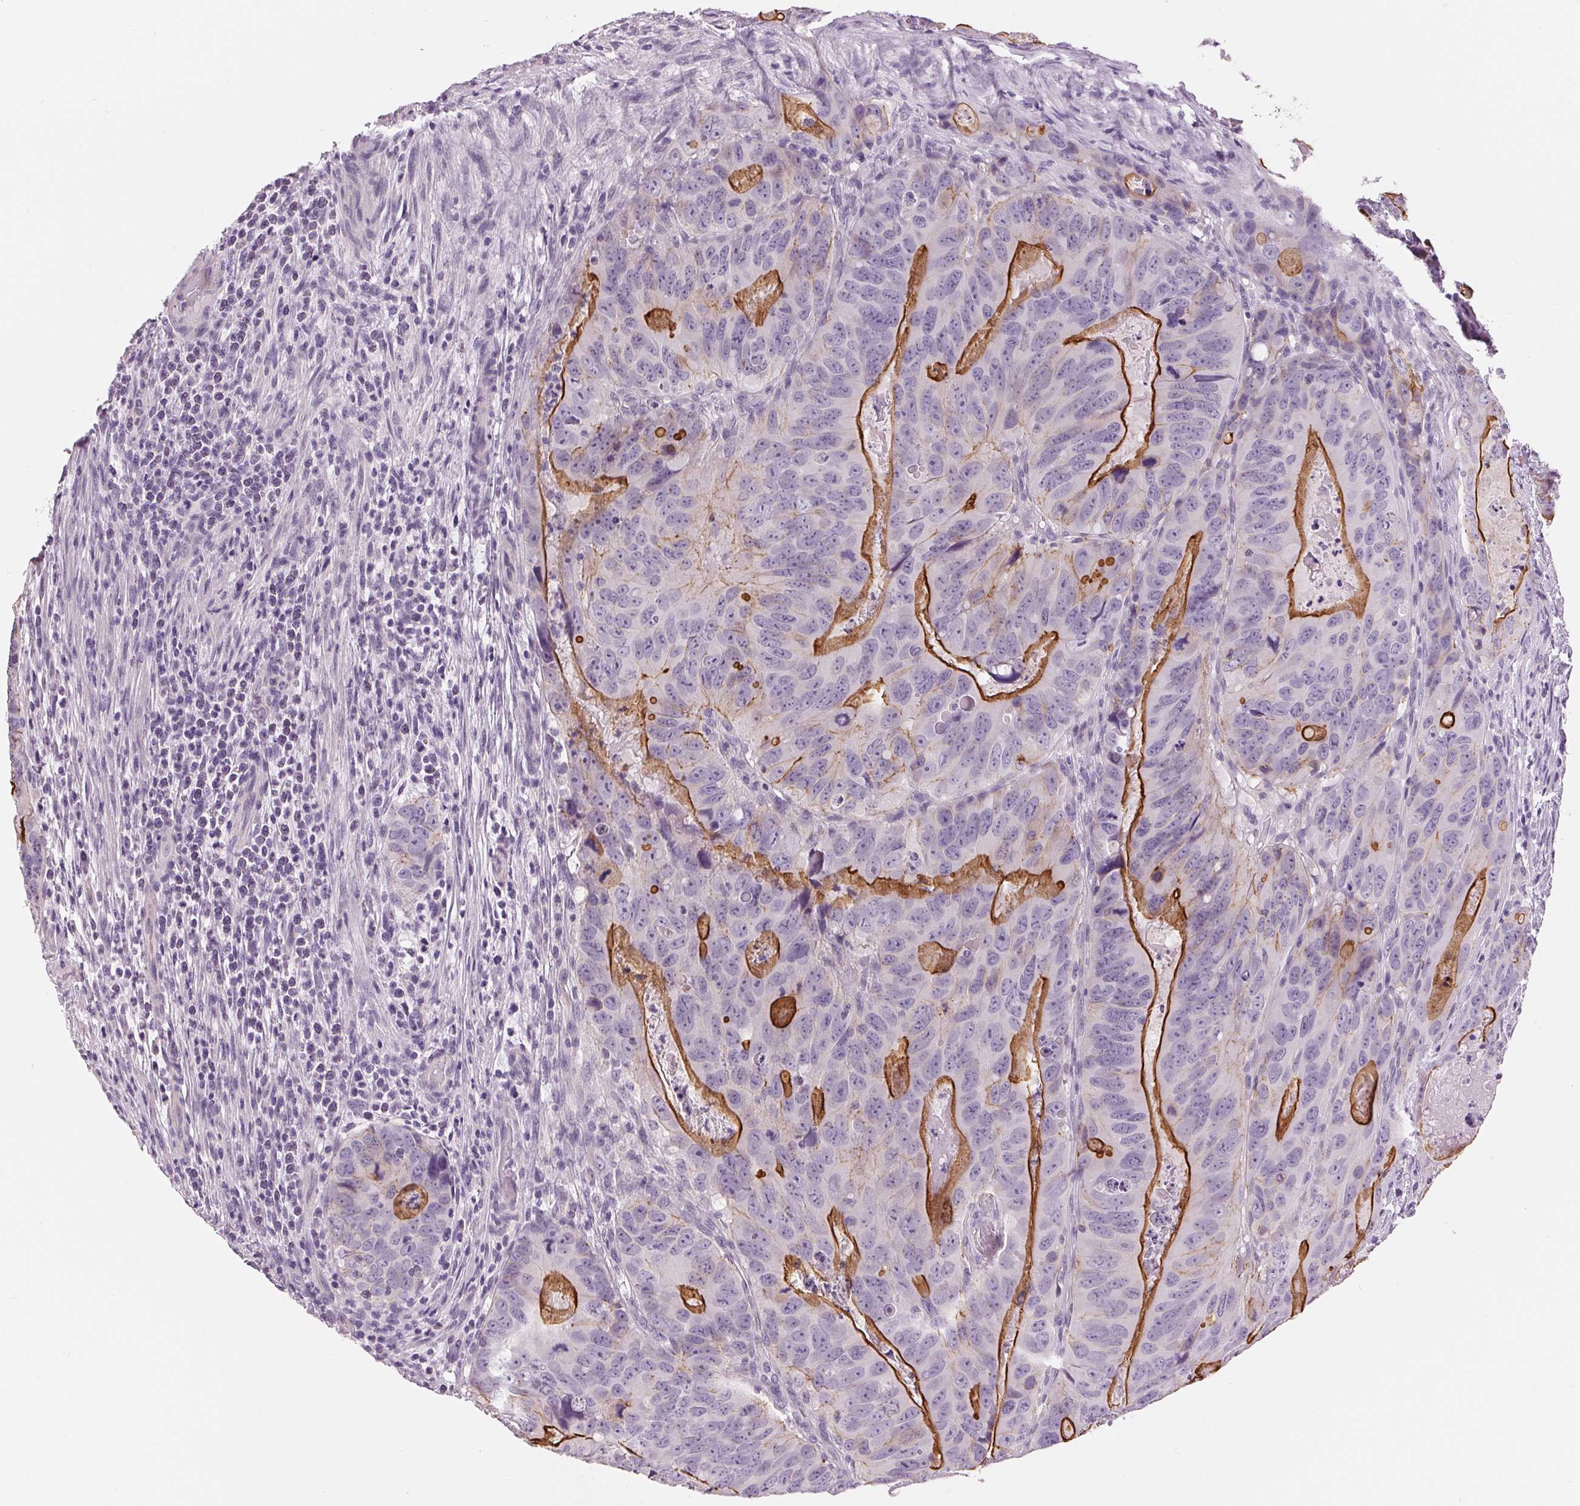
{"staining": {"intensity": "strong", "quantity": "<25%", "location": "cytoplasmic/membranous"}, "tissue": "colorectal cancer", "cell_type": "Tumor cells", "image_type": "cancer", "snomed": [{"axis": "morphology", "description": "Adenocarcinoma, NOS"}, {"axis": "topography", "description": "Colon"}], "caption": "High-power microscopy captured an immunohistochemistry histopathology image of colorectal adenocarcinoma, revealing strong cytoplasmic/membranous staining in approximately <25% of tumor cells.", "gene": "MISP", "patient": {"sex": "male", "age": 79}}